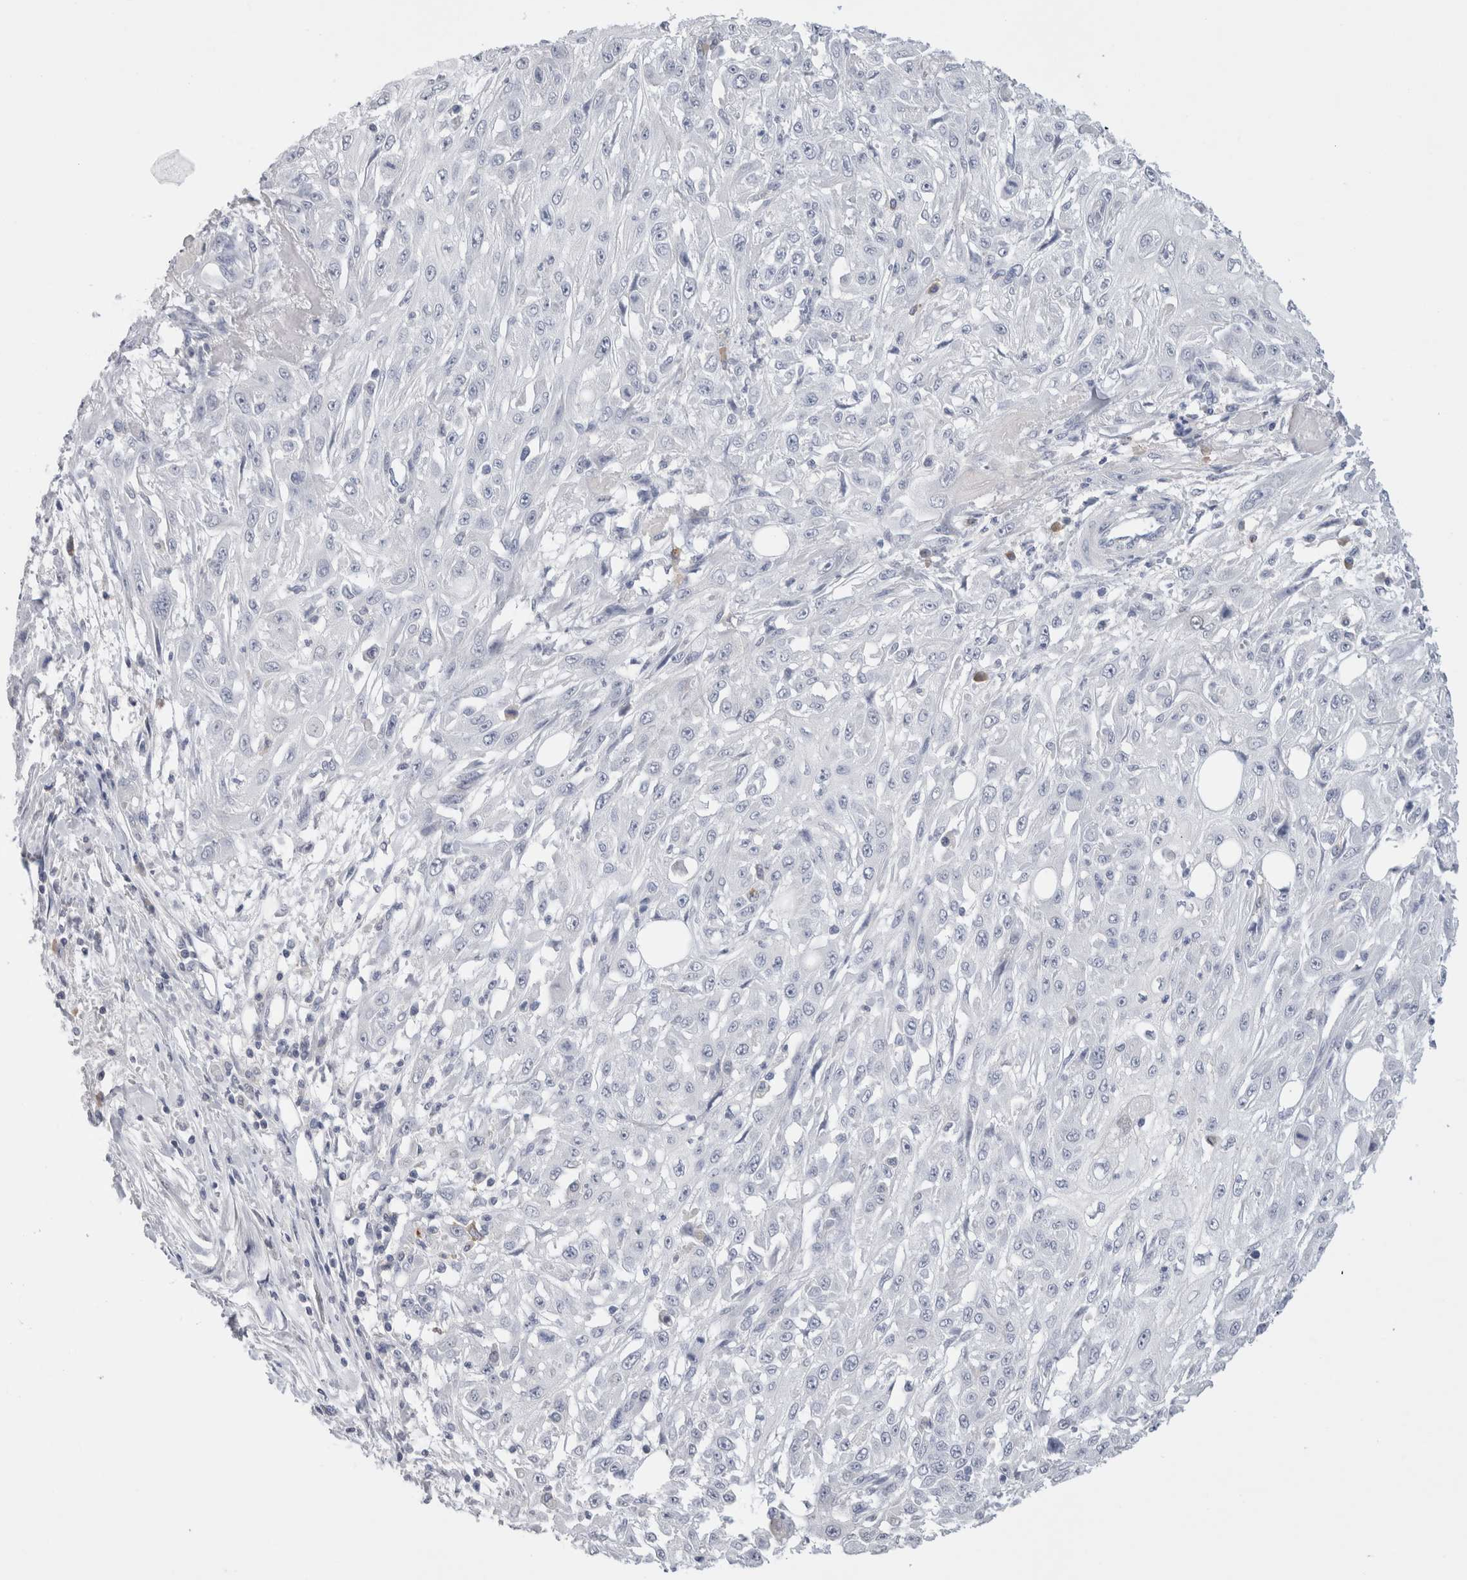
{"staining": {"intensity": "negative", "quantity": "none", "location": "none"}, "tissue": "skin cancer", "cell_type": "Tumor cells", "image_type": "cancer", "snomed": [{"axis": "morphology", "description": "Squamous cell carcinoma, NOS"}, {"axis": "morphology", "description": "Squamous cell carcinoma, metastatic, NOS"}, {"axis": "topography", "description": "Skin"}, {"axis": "topography", "description": "Lymph node"}], "caption": "DAB (3,3'-diaminobenzidine) immunohistochemical staining of human skin cancer (metastatic squamous cell carcinoma) exhibits no significant expression in tumor cells.", "gene": "LAMP3", "patient": {"sex": "male", "age": 75}}